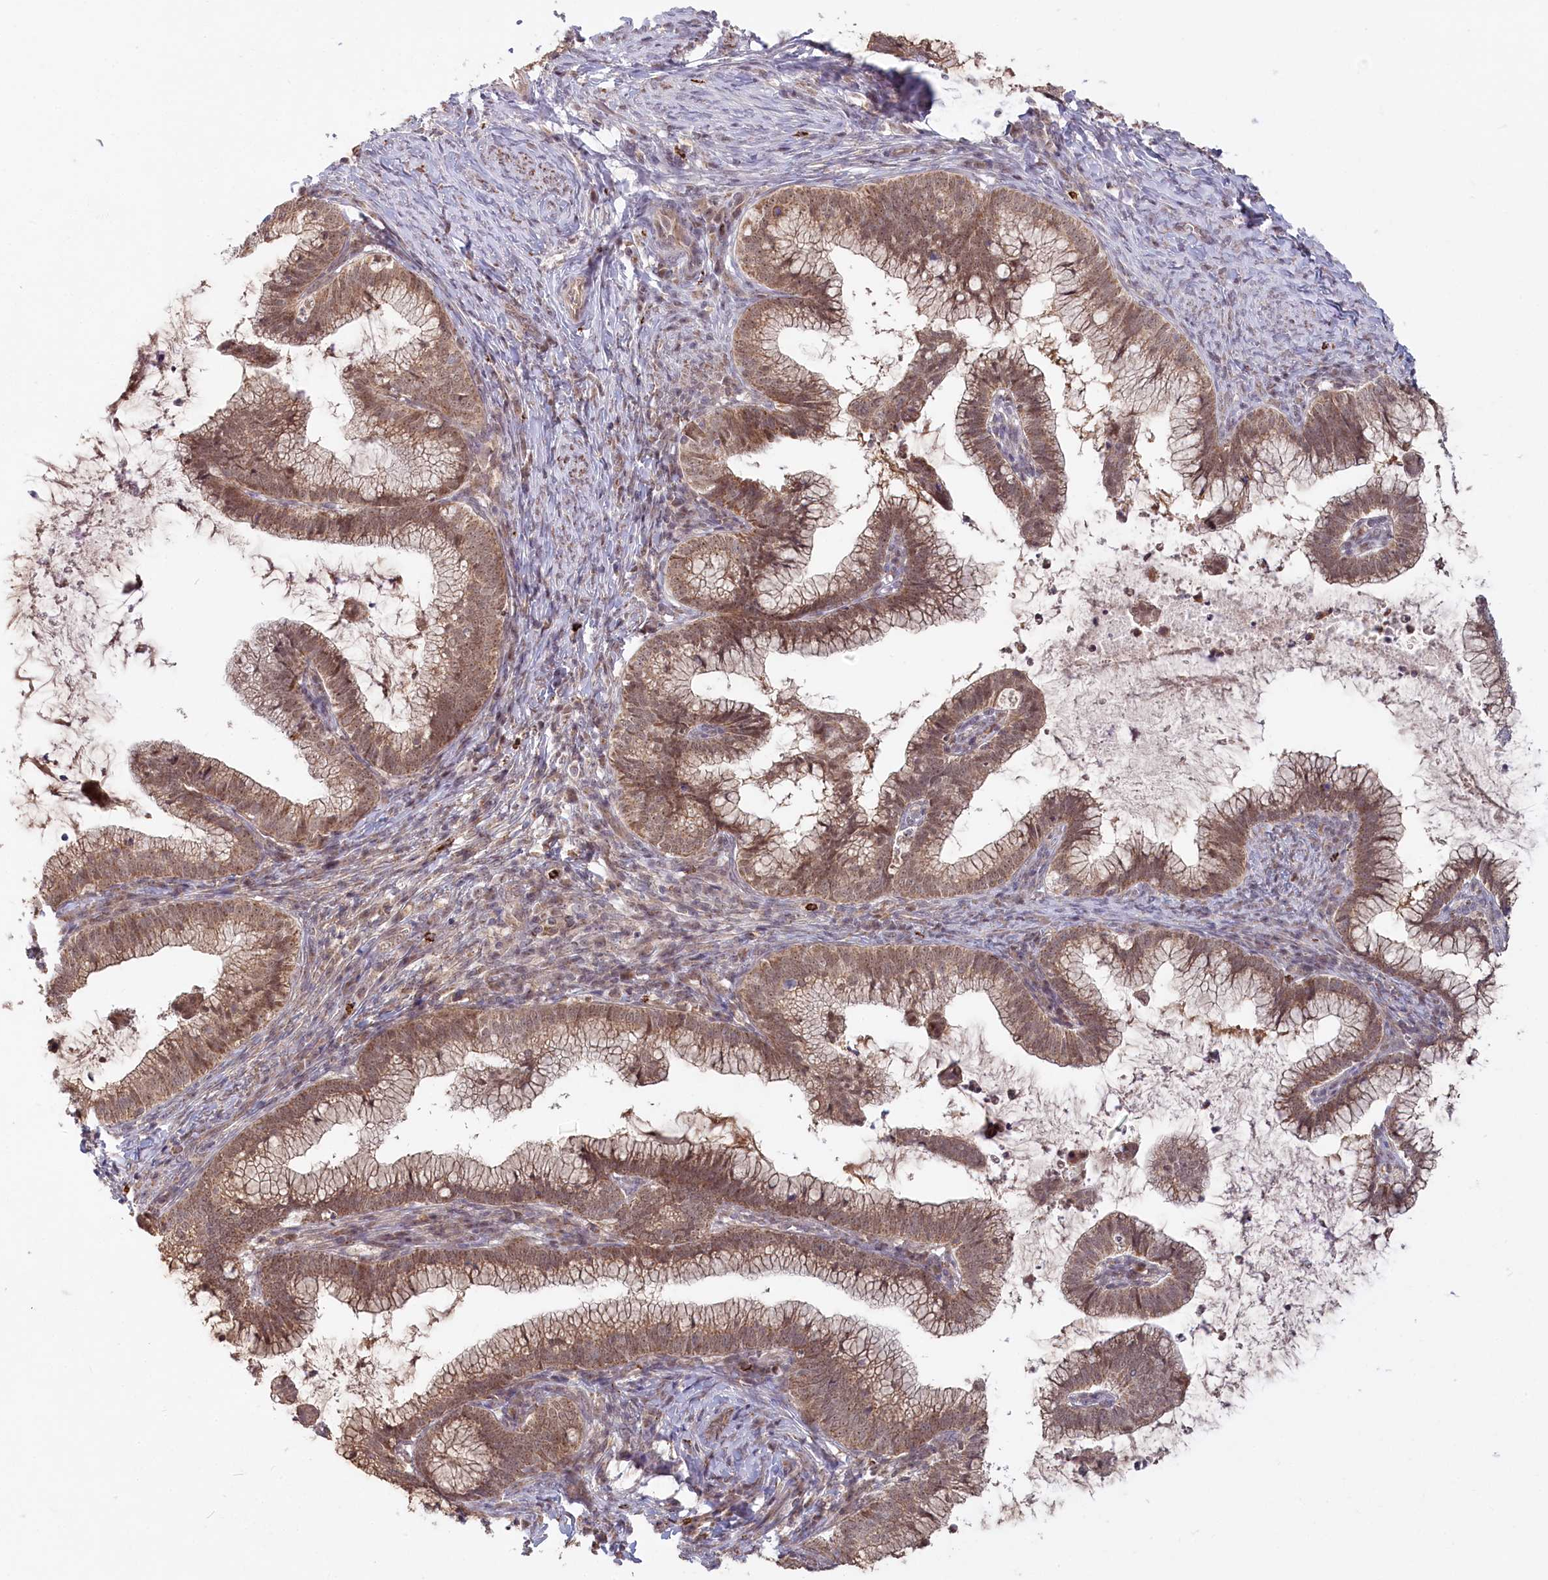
{"staining": {"intensity": "moderate", "quantity": ">75%", "location": "cytoplasmic/membranous,nuclear"}, "tissue": "cervical cancer", "cell_type": "Tumor cells", "image_type": "cancer", "snomed": [{"axis": "morphology", "description": "Adenocarcinoma, NOS"}, {"axis": "topography", "description": "Cervix"}], "caption": "Immunohistochemistry (DAB (3,3'-diaminobenzidine)) staining of adenocarcinoma (cervical) displays moderate cytoplasmic/membranous and nuclear protein positivity in approximately >75% of tumor cells.", "gene": "RTN4IP1", "patient": {"sex": "female", "age": 36}}